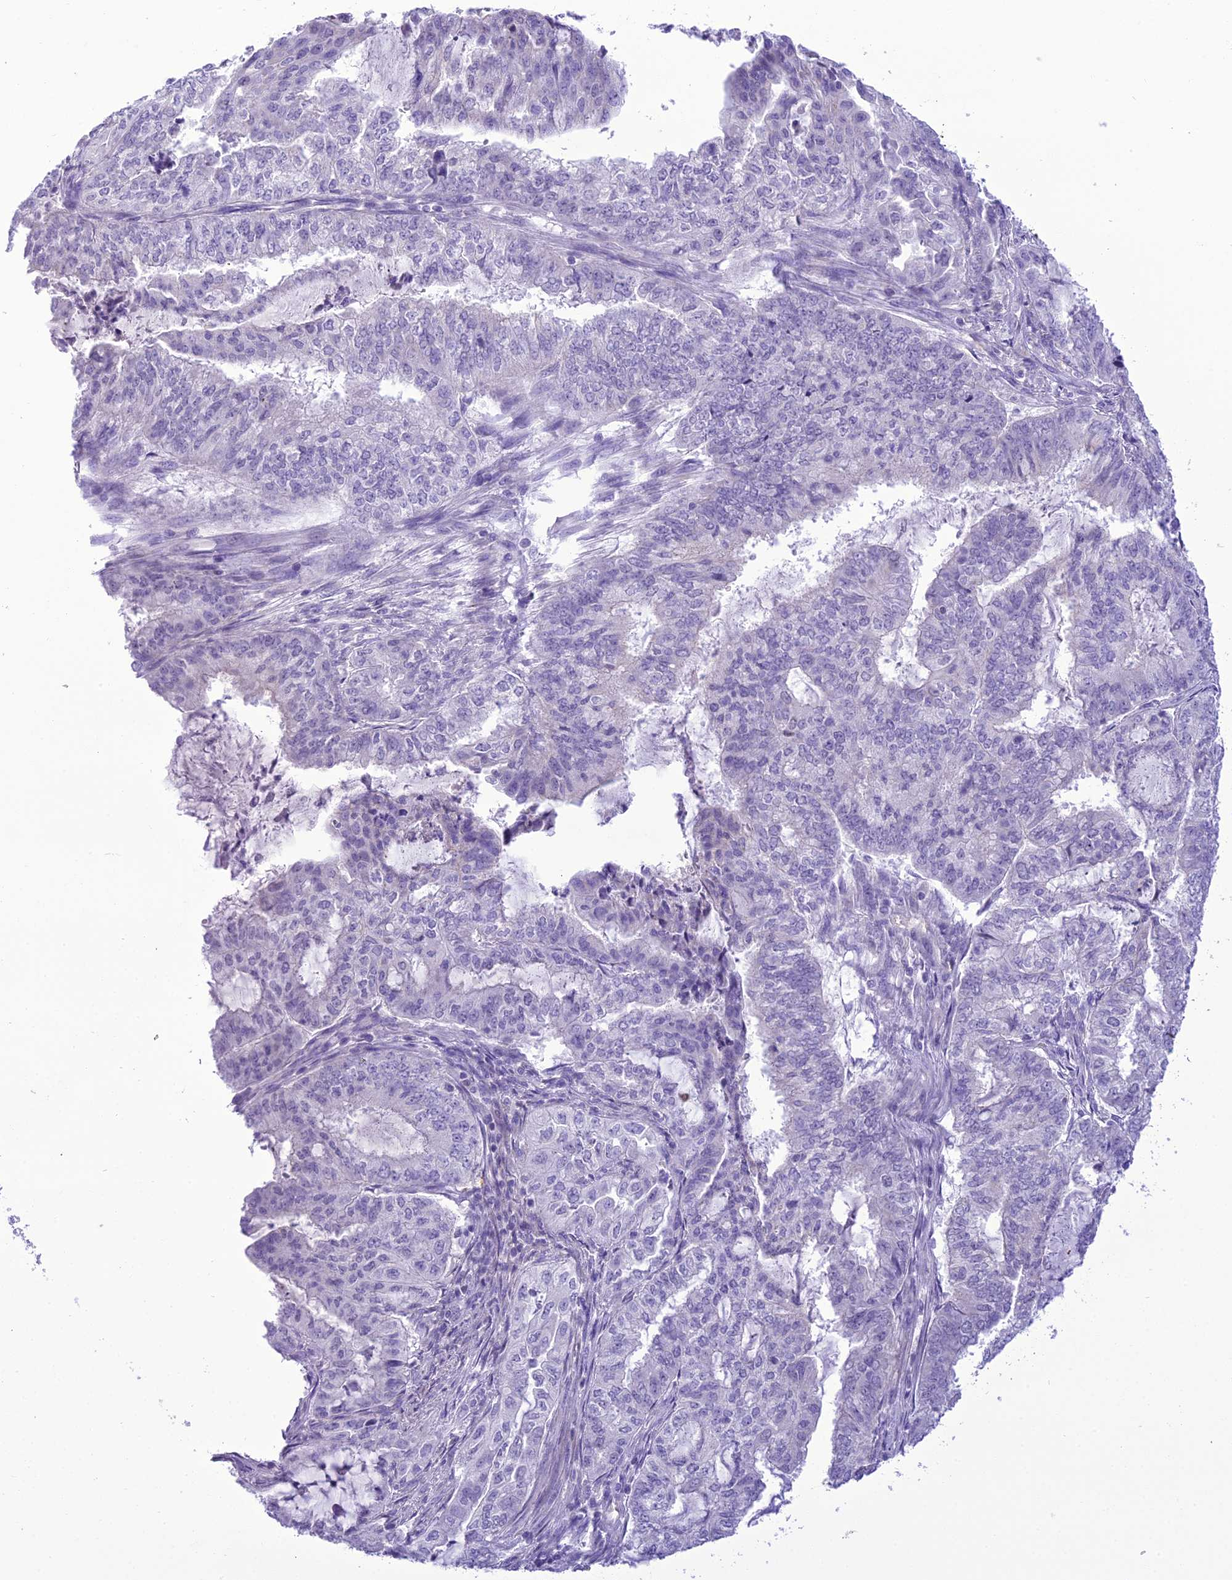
{"staining": {"intensity": "negative", "quantity": "none", "location": "none"}, "tissue": "endometrial cancer", "cell_type": "Tumor cells", "image_type": "cancer", "snomed": [{"axis": "morphology", "description": "Adenocarcinoma, NOS"}, {"axis": "topography", "description": "Endometrium"}], "caption": "Human endometrial cancer stained for a protein using immunohistochemistry (IHC) displays no expression in tumor cells.", "gene": "B9D2", "patient": {"sex": "female", "age": 51}}